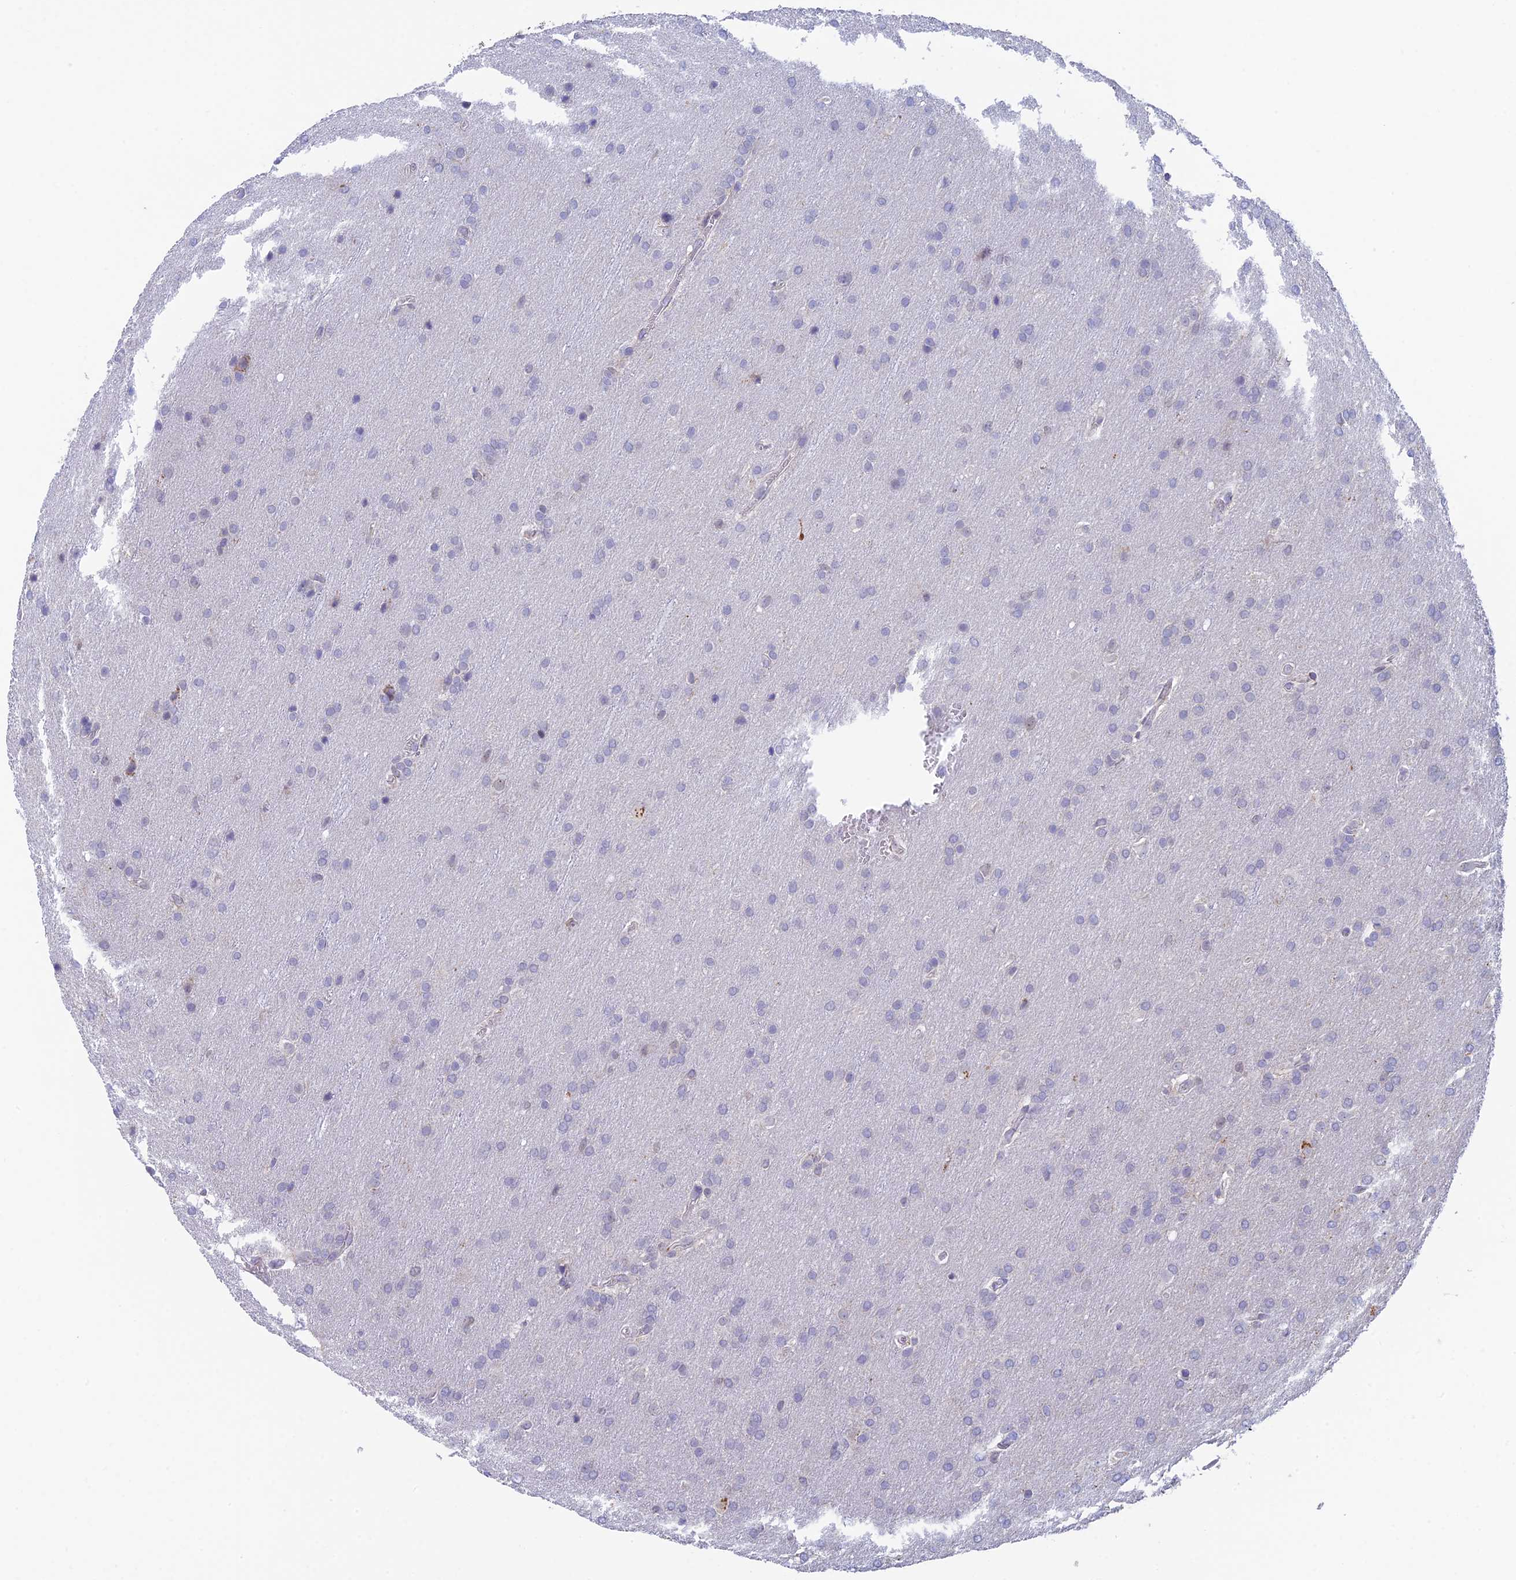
{"staining": {"intensity": "negative", "quantity": "none", "location": "none"}, "tissue": "glioma", "cell_type": "Tumor cells", "image_type": "cancer", "snomed": [{"axis": "morphology", "description": "Glioma, malignant, Low grade"}, {"axis": "topography", "description": "Brain"}], "caption": "Immunohistochemistry micrograph of human malignant low-grade glioma stained for a protein (brown), which exhibits no staining in tumor cells. (Brightfield microscopy of DAB (3,3'-diaminobenzidine) IHC at high magnification).", "gene": "REXO5", "patient": {"sex": "female", "age": 32}}